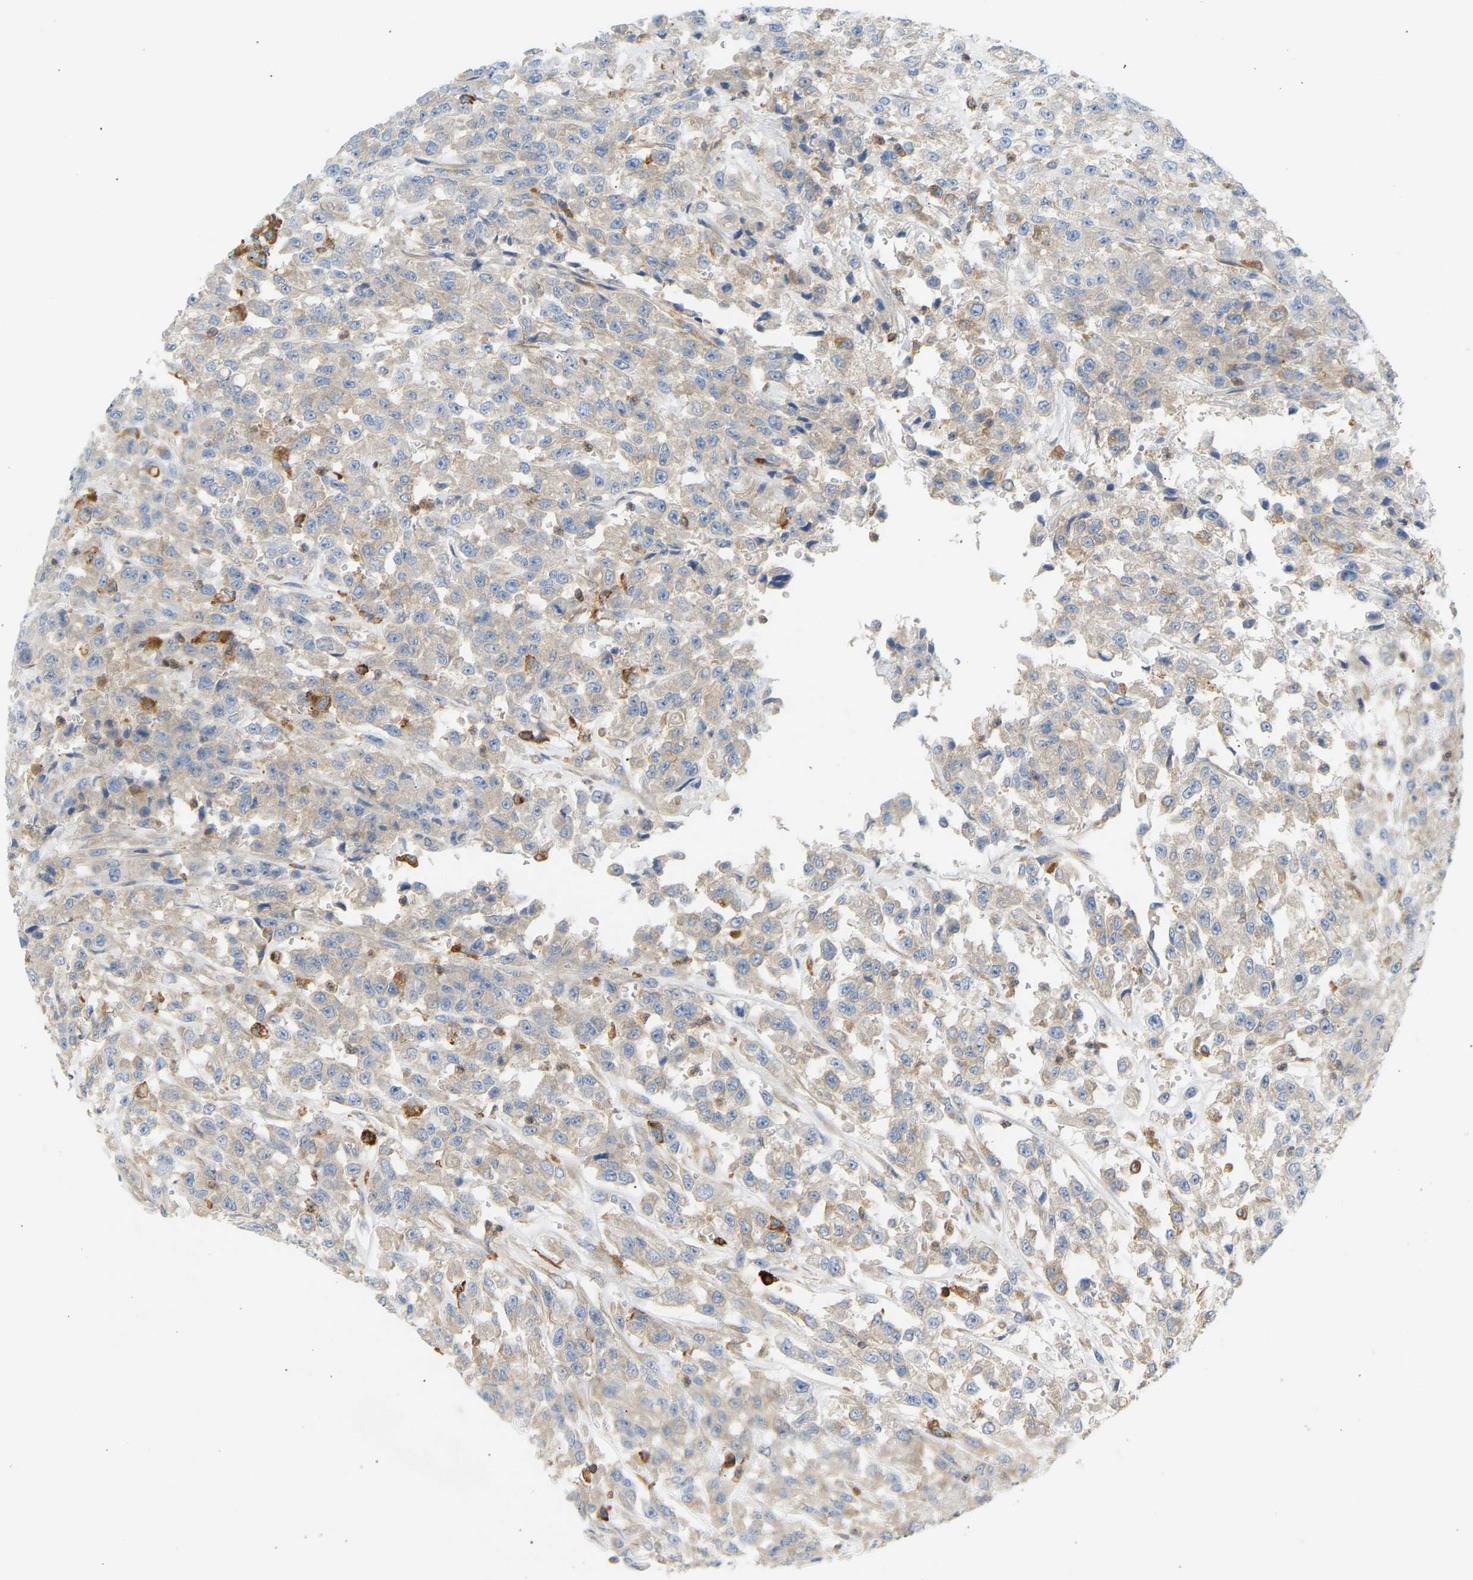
{"staining": {"intensity": "negative", "quantity": "none", "location": "none"}, "tissue": "urothelial cancer", "cell_type": "Tumor cells", "image_type": "cancer", "snomed": [{"axis": "morphology", "description": "Urothelial carcinoma, High grade"}, {"axis": "topography", "description": "Urinary bladder"}], "caption": "Urothelial cancer was stained to show a protein in brown. There is no significant staining in tumor cells.", "gene": "FNBP1", "patient": {"sex": "male", "age": 46}}